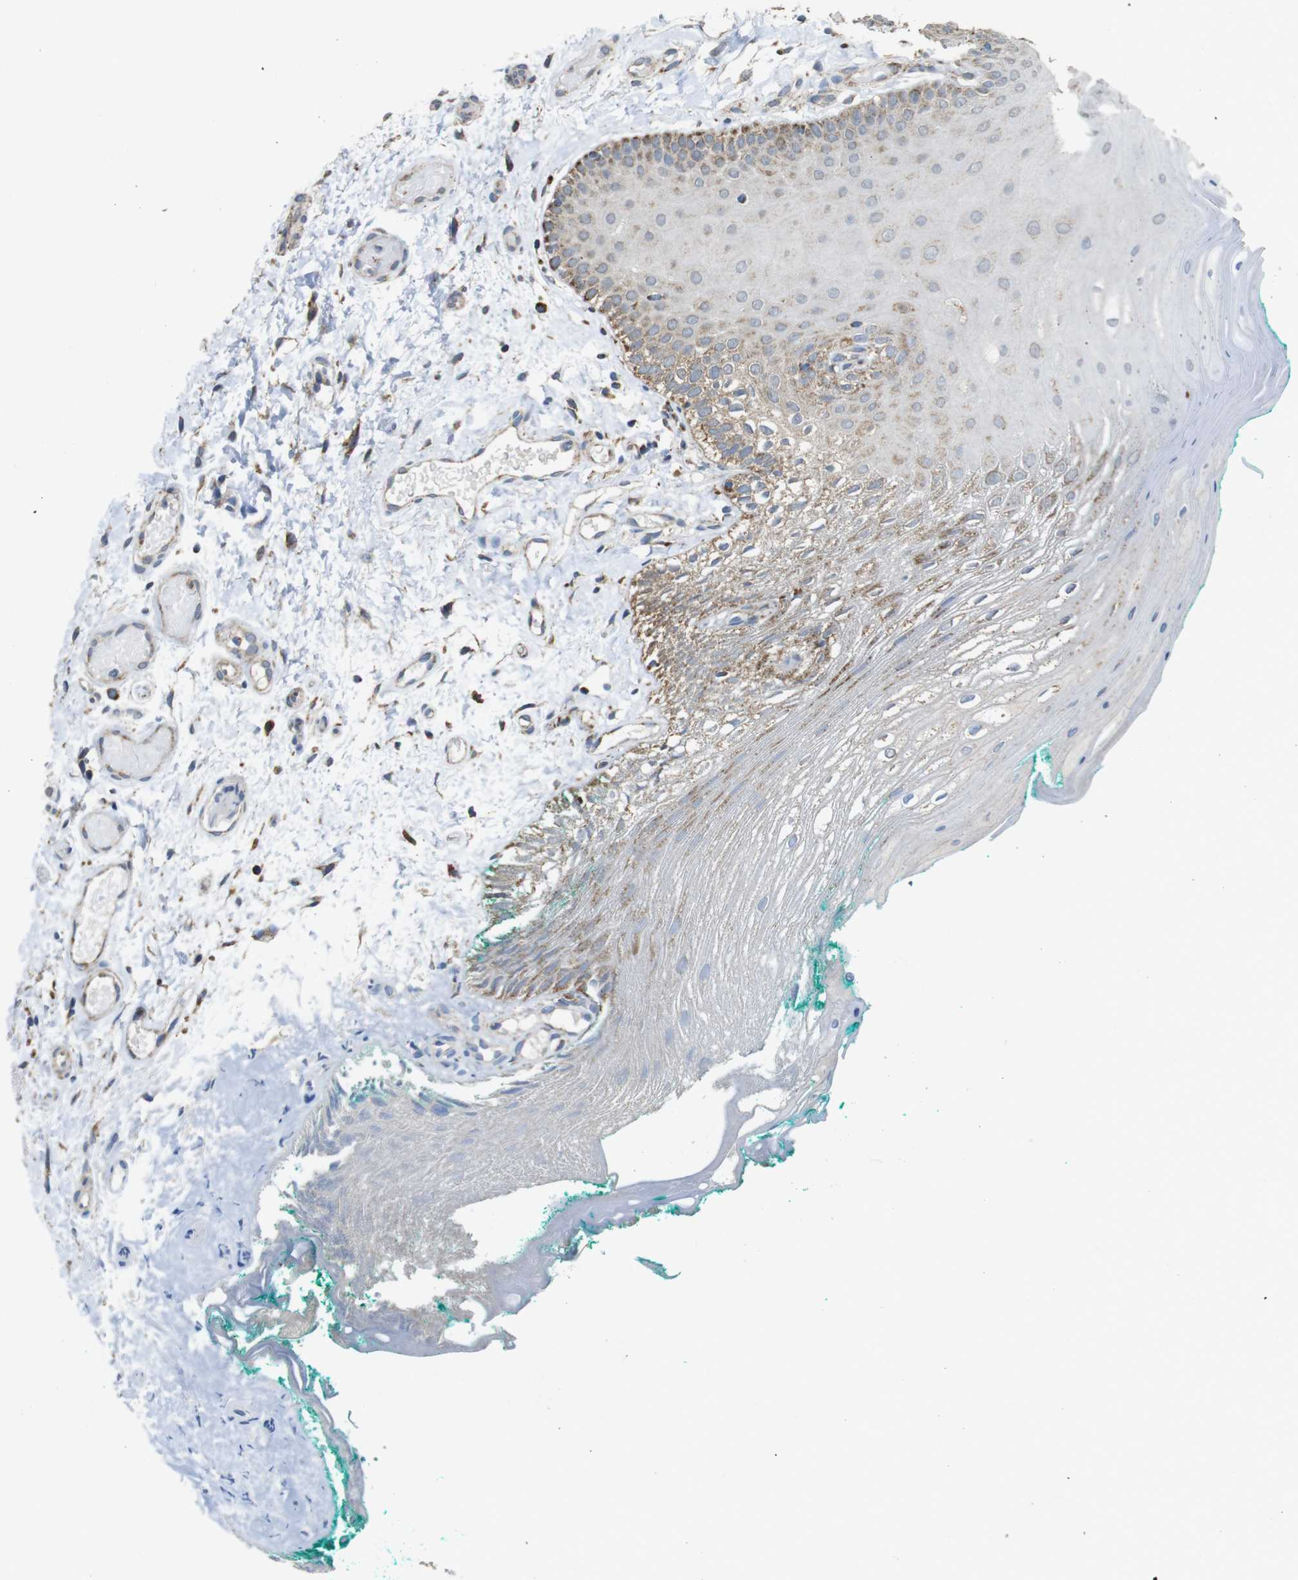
{"staining": {"intensity": "moderate", "quantity": "<25%", "location": "cytoplasmic/membranous"}, "tissue": "oral mucosa", "cell_type": "Squamous epithelial cells", "image_type": "normal", "snomed": [{"axis": "morphology", "description": "Normal tissue, NOS"}, {"axis": "topography", "description": "Skeletal muscle"}, {"axis": "topography", "description": "Oral tissue"}], "caption": "Oral mucosa was stained to show a protein in brown. There is low levels of moderate cytoplasmic/membranous staining in about <25% of squamous epithelial cells.", "gene": "CALHM2", "patient": {"sex": "male", "age": 58}}